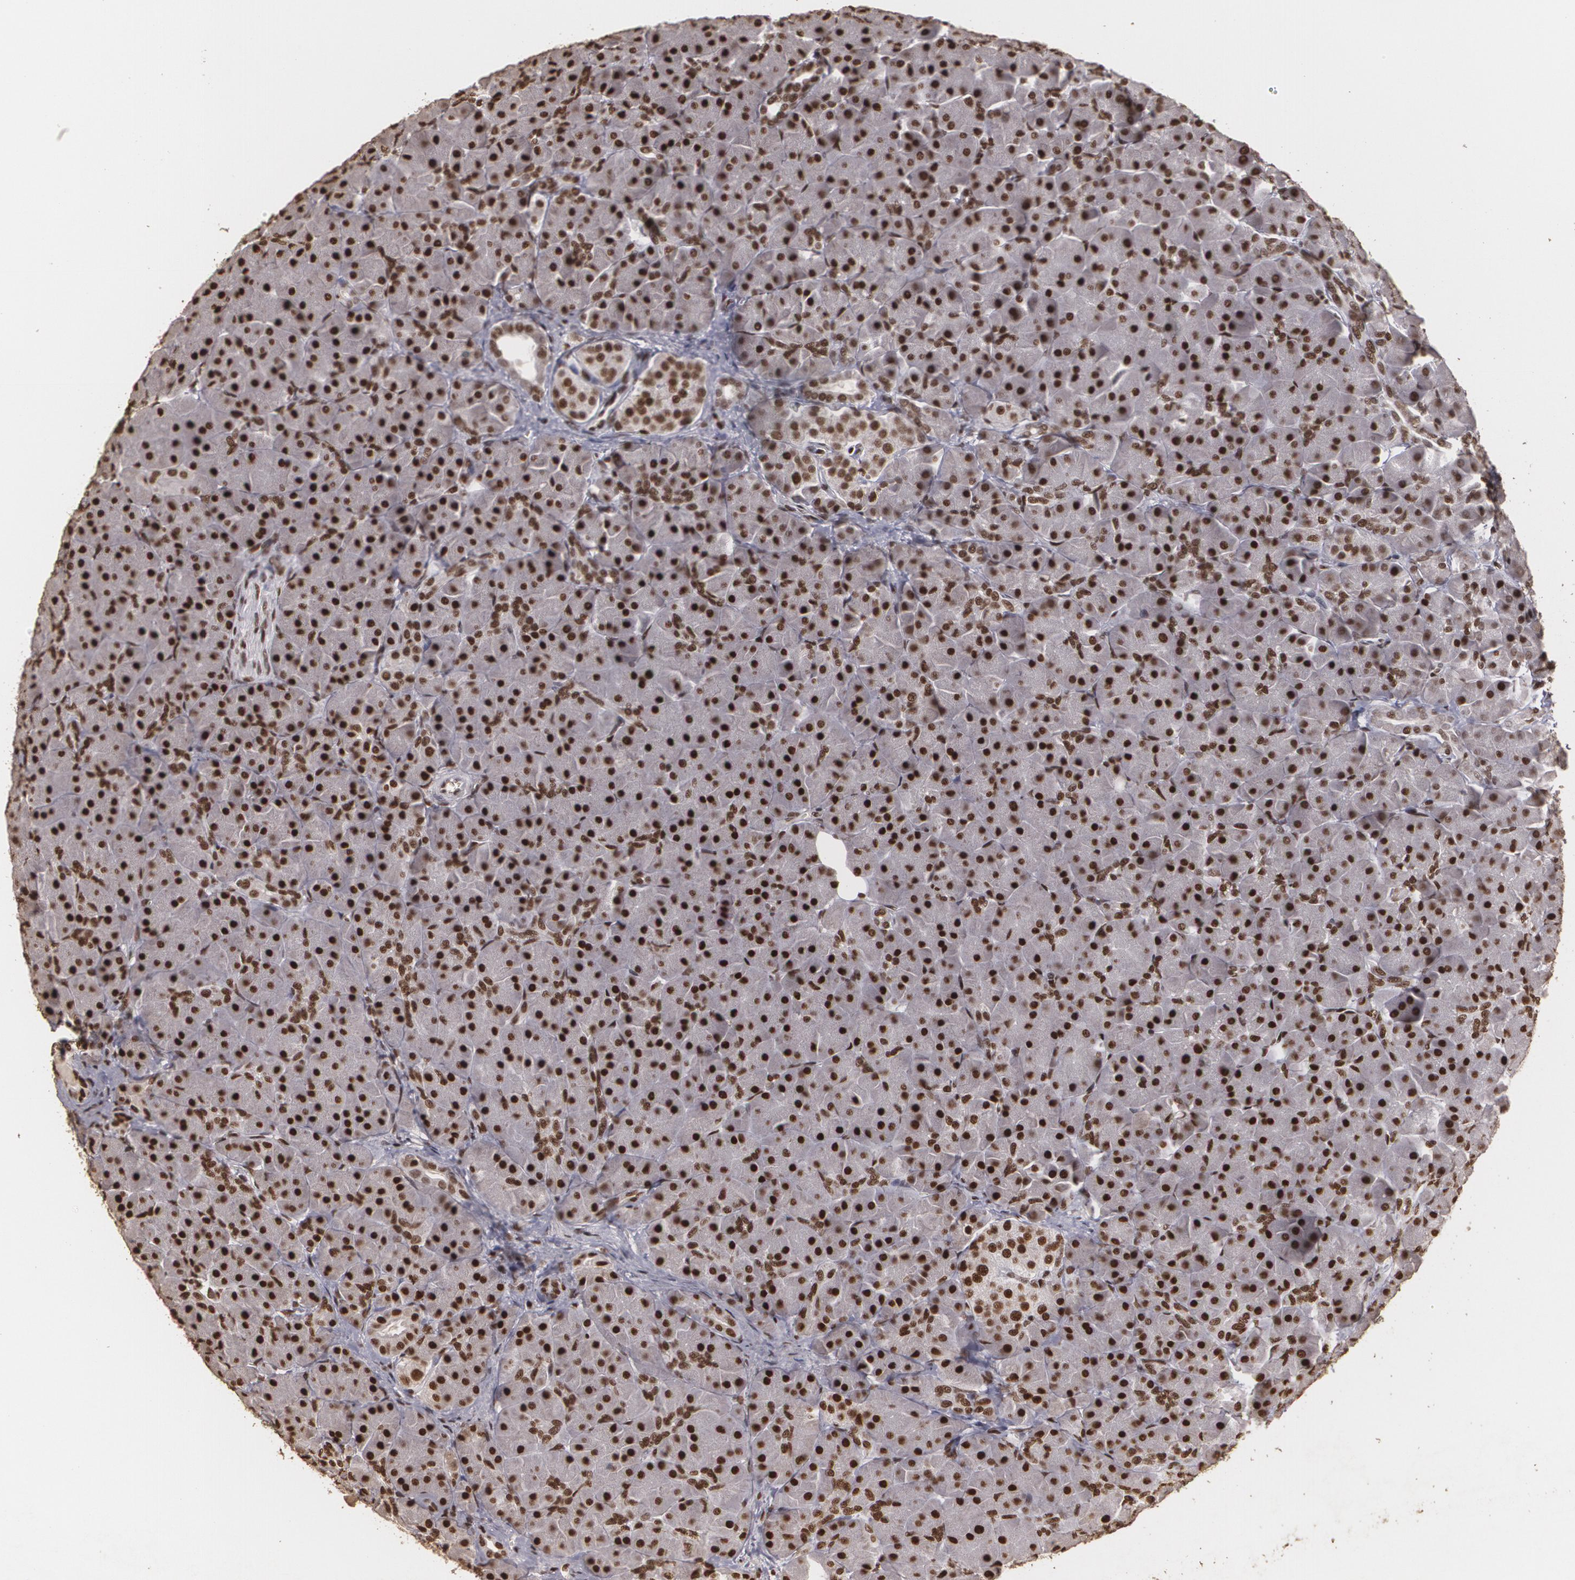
{"staining": {"intensity": "strong", "quantity": ">75%", "location": "nuclear"}, "tissue": "pancreas", "cell_type": "Exocrine glandular cells", "image_type": "normal", "snomed": [{"axis": "morphology", "description": "Normal tissue, NOS"}, {"axis": "topography", "description": "Pancreas"}], "caption": "Benign pancreas exhibits strong nuclear positivity in about >75% of exocrine glandular cells, visualized by immunohistochemistry.", "gene": "RCOR1", "patient": {"sex": "male", "age": 66}}